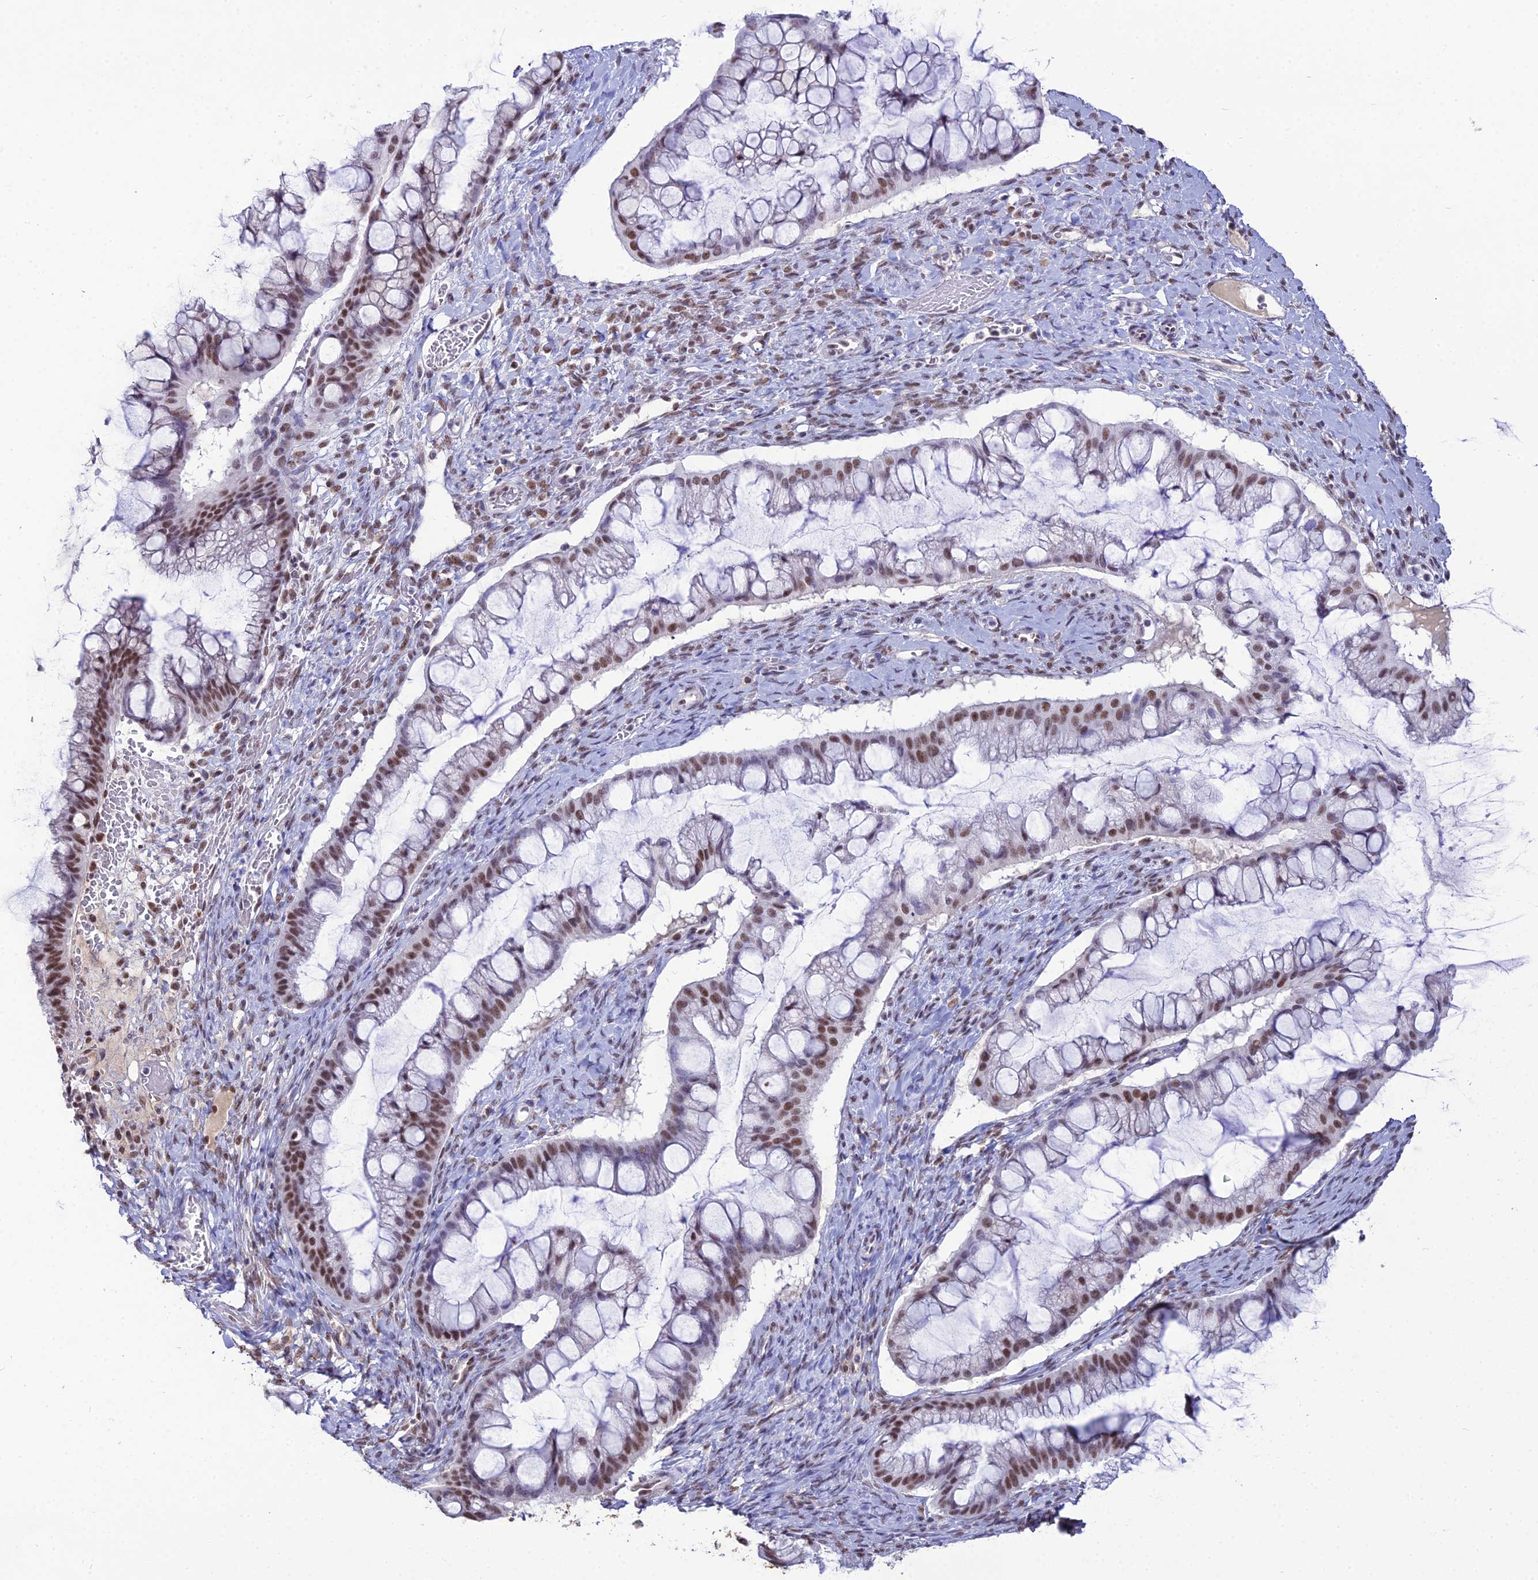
{"staining": {"intensity": "moderate", "quantity": "25%-75%", "location": "nuclear"}, "tissue": "ovarian cancer", "cell_type": "Tumor cells", "image_type": "cancer", "snomed": [{"axis": "morphology", "description": "Cystadenocarcinoma, mucinous, NOS"}, {"axis": "topography", "description": "Ovary"}], "caption": "Protein expression analysis of human mucinous cystadenocarcinoma (ovarian) reveals moderate nuclear expression in about 25%-75% of tumor cells. The staining was performed using DAB (3,3'-diaminobenzidine), with brown indicating positive protein expression. Nuclei are stained blue with hematoxylin.", "gene": "RBM12", "patient": {"sex": "female", "age": 73}}